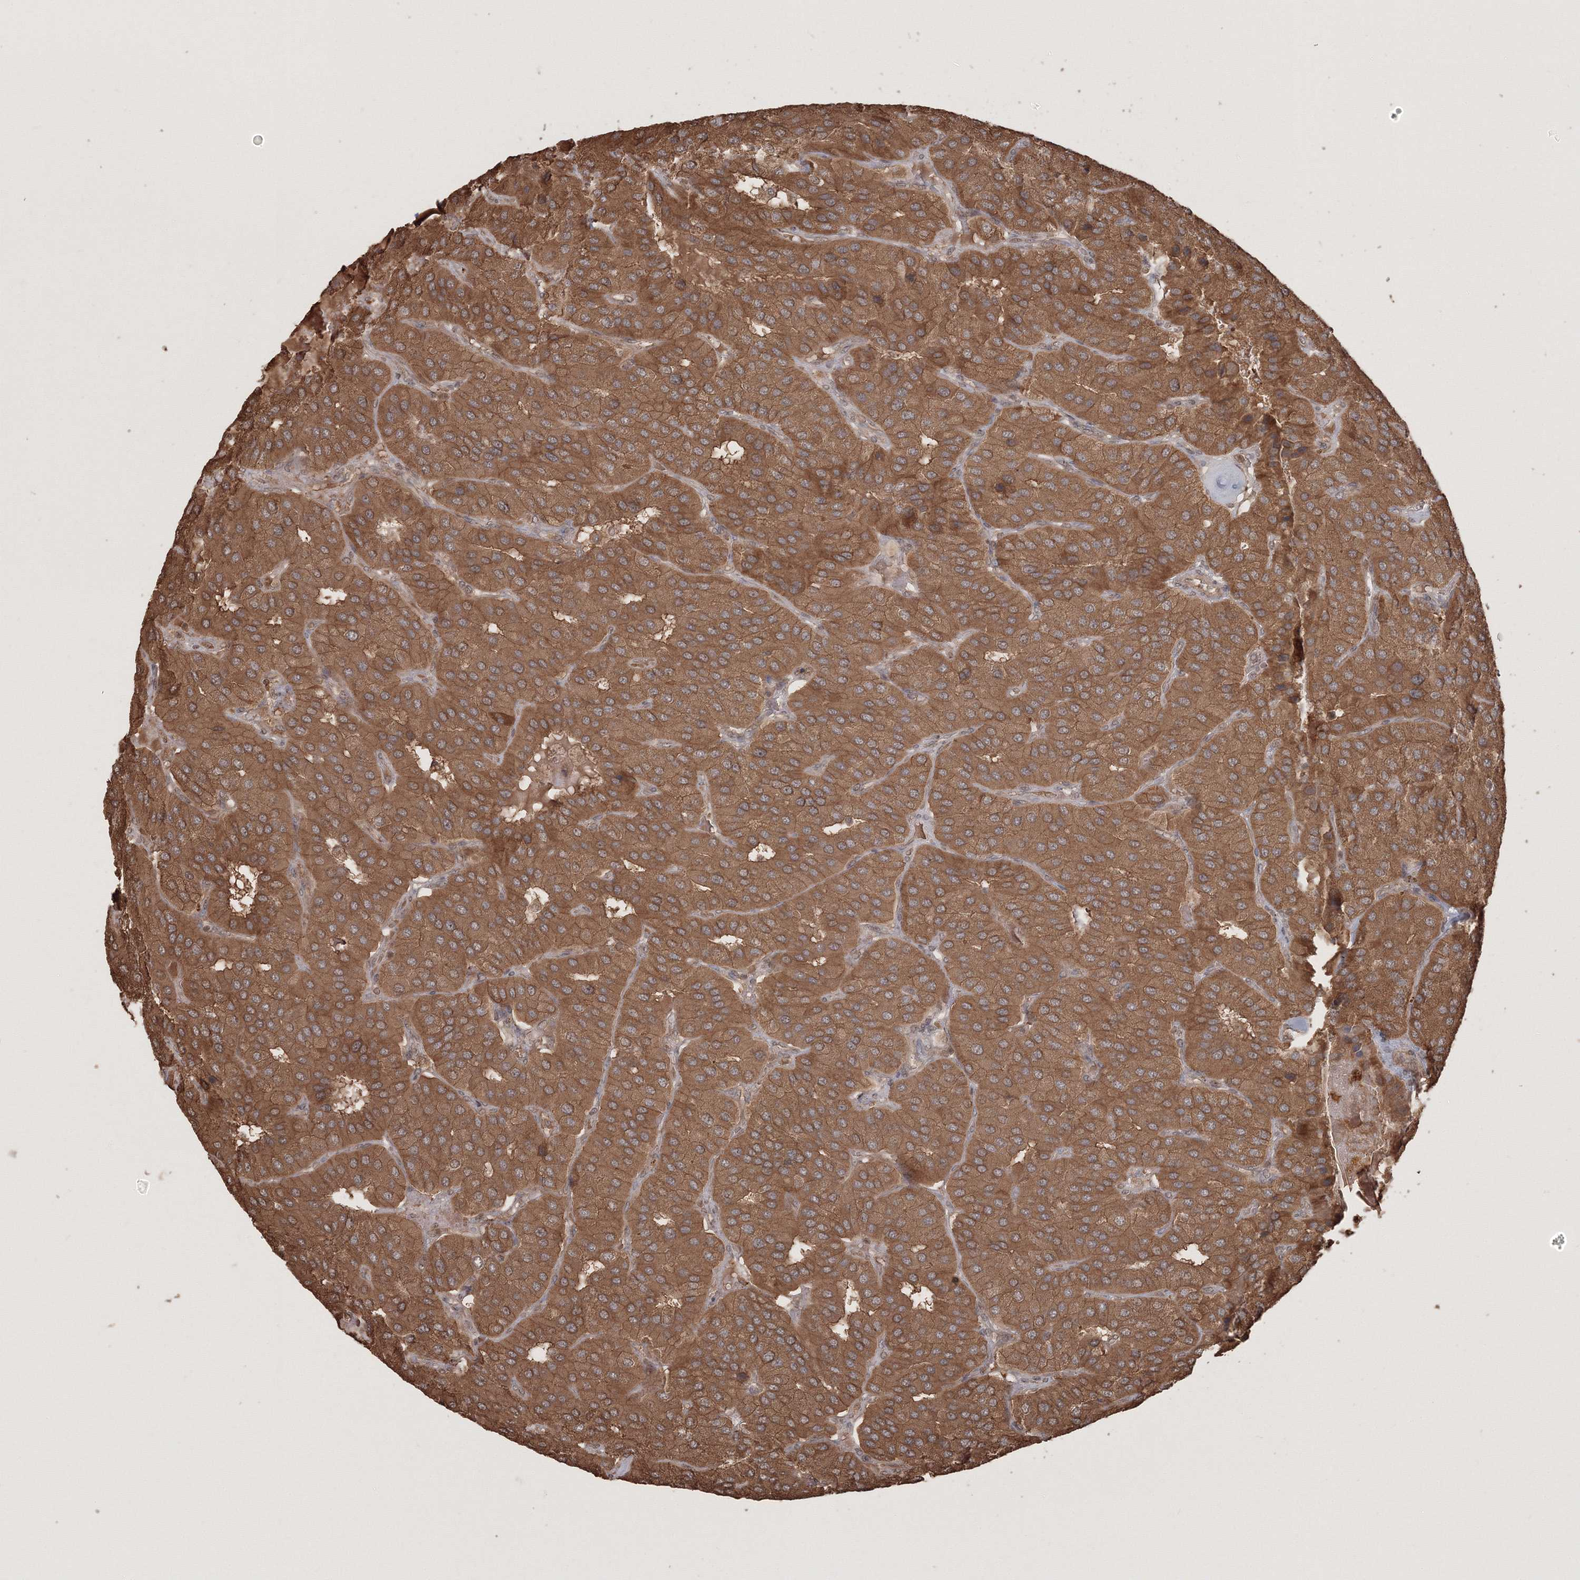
{"staining": {"intensity": "moderate", "quantity": ">75%", "location": "cytoplasmic/membranous"}, "tissue": "parathyroid gland", "cell_type": "Glandular cells", "image_type": "normal", "snomed": [{"axis": "morphology", "description": "Normal tissue, NOS"}, {"axis": "morphology", "description": "Adenoma, NOS"}, {"axis": "topography", "description": "Parathyroid gland"}], "caption": "Brown immunohistochemical staining in unremarkable parathyroid gland reveals moderate cytoplasmic/membranous positivity in about >75% of glandular cells. The protein of interest is stained brown, and the nuclei are stained in blue (DAB IHC with brightfield microscopy, high magnification).", "gene": "CCDC122", "patient": {"sex": "female", "age": 86}}